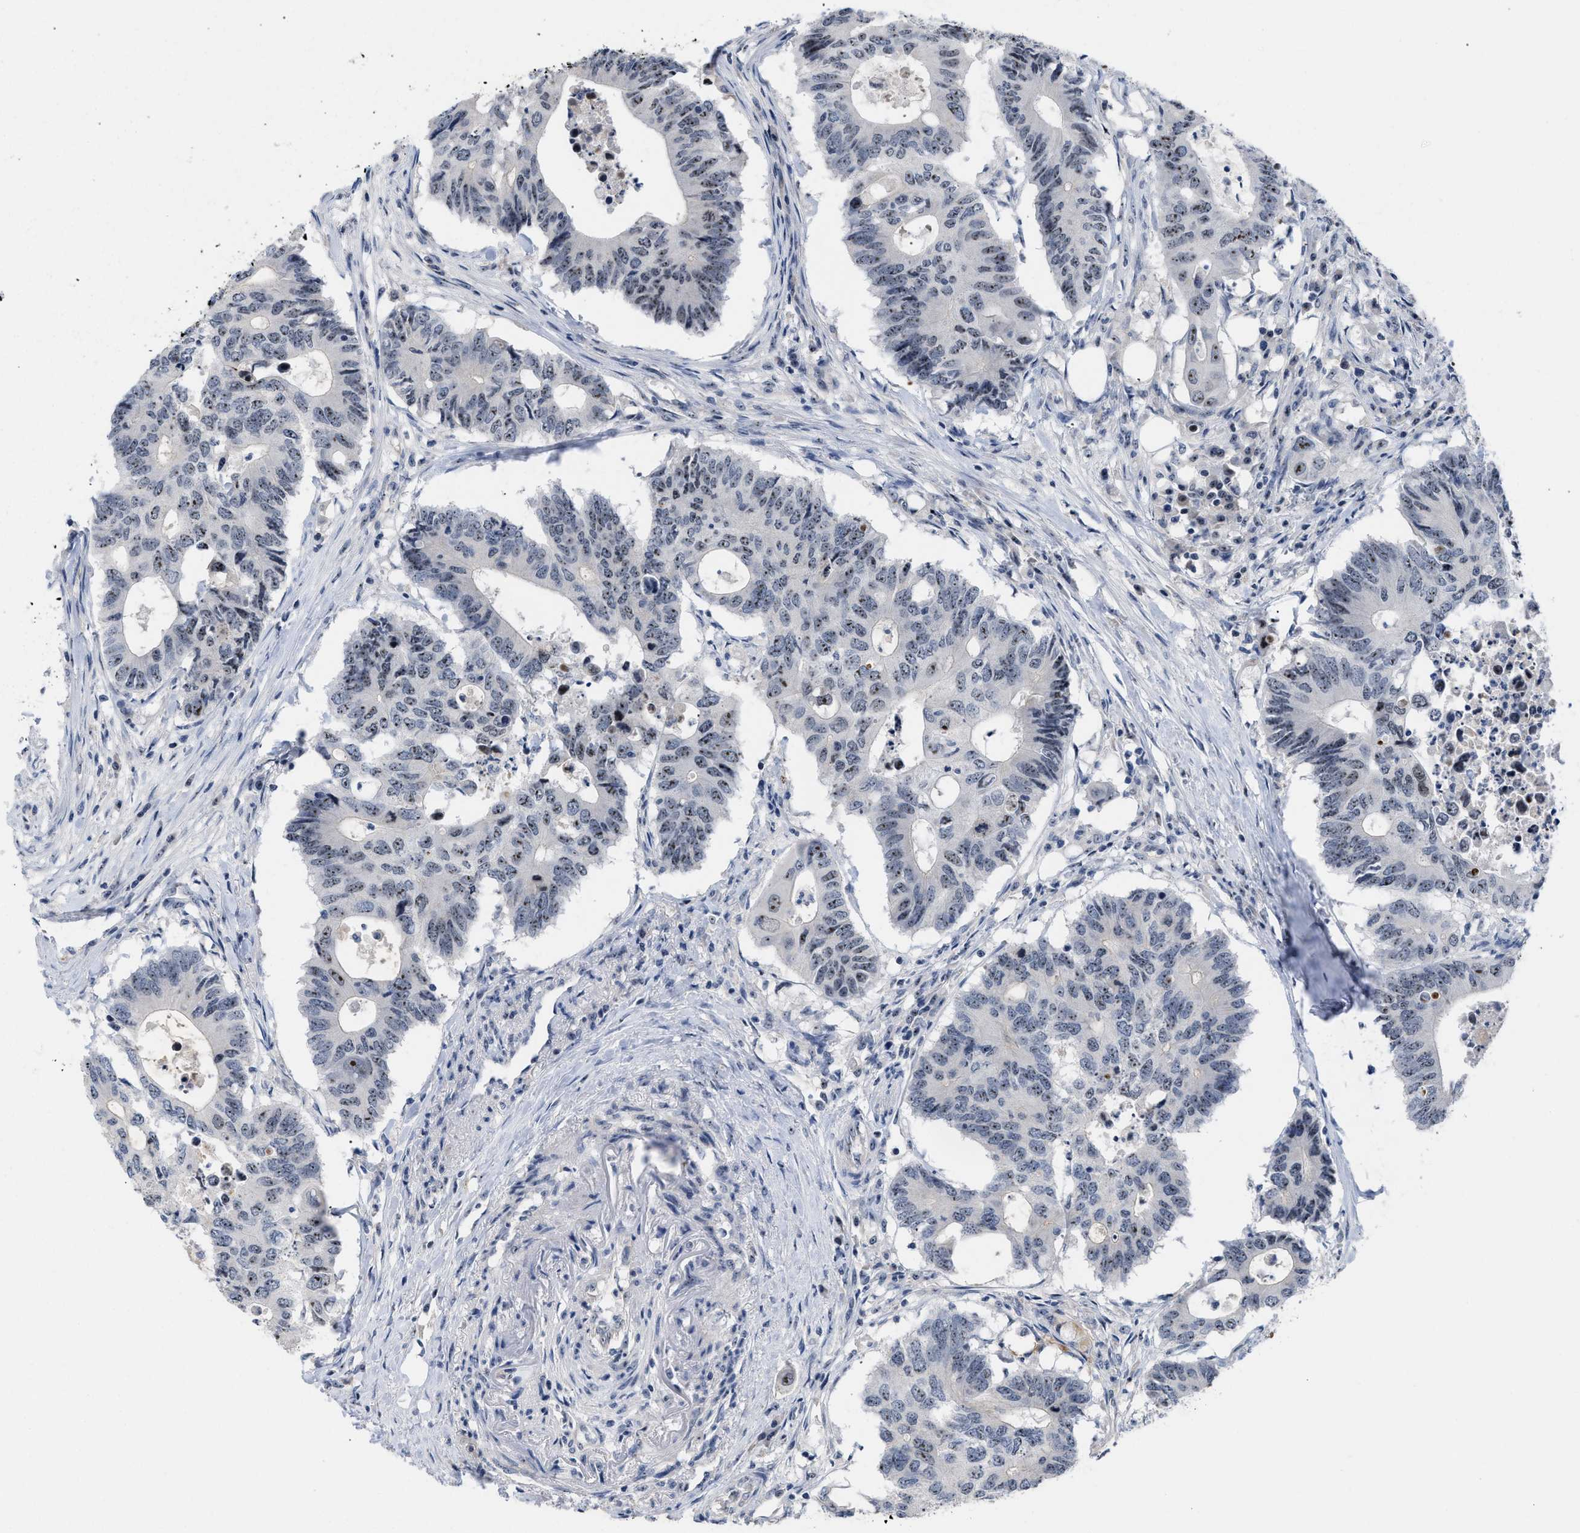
{"staining": {"intensity": "moderate", "quantity": "25%-75%", "location": "nuclear"}, "tissue": "colorectal cancer", "cell_type": "Tumor cells", "image_type": "cancer", "snomed": [{"axis": "morphology", "description": "Adenocarcinoma, NOS"}, {"axis": "topography", "description": "Colon"}], "caption": "A brown stain labels moderate nuclear staining of a protein in human adenocarcinoma (colorectal) tumor cells.", "gene": "NOP58", "patient": {"sex": "male", "age": 71}}